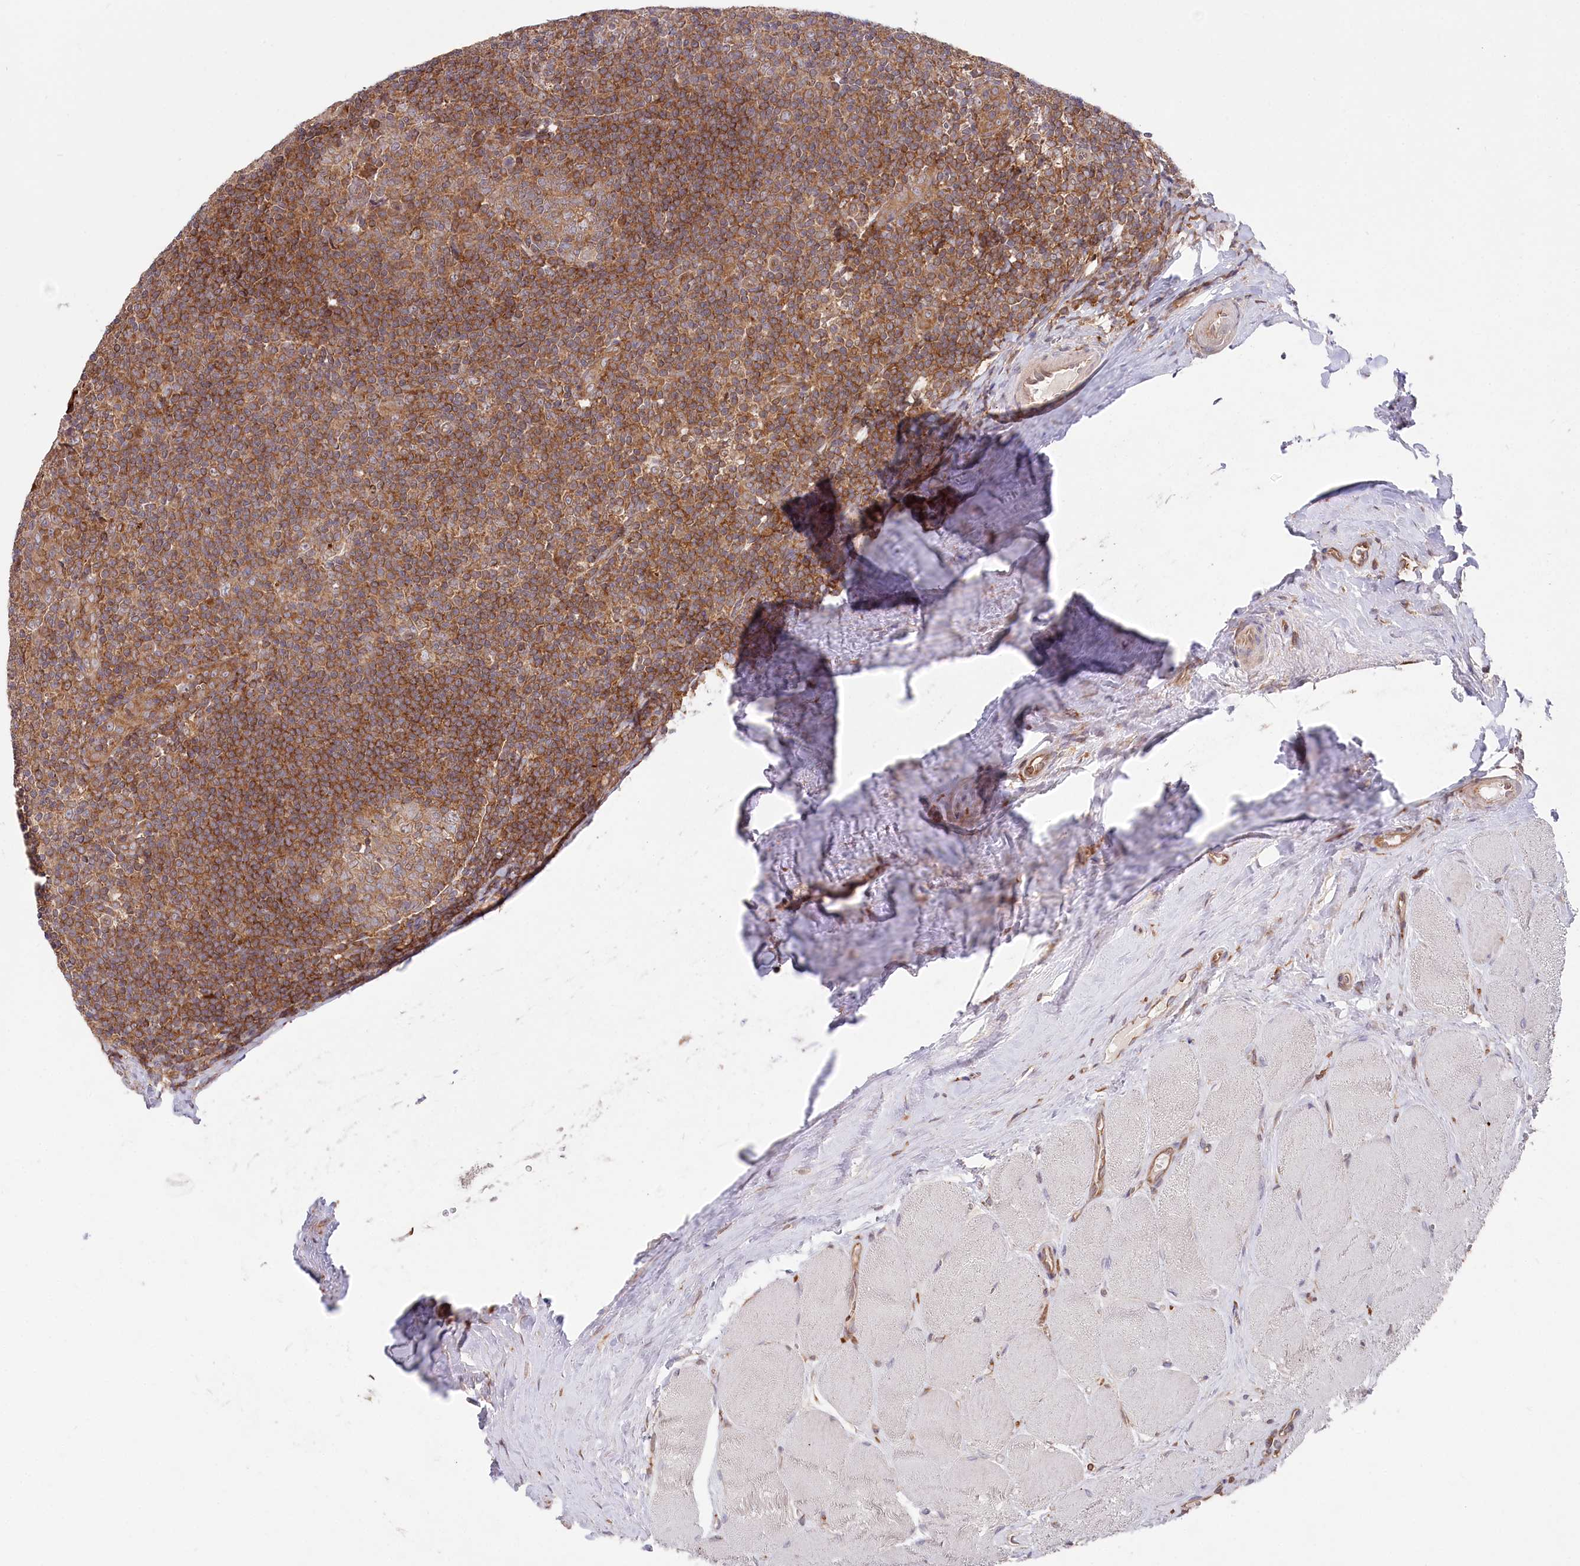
{"staining": {"intensity": "moderate", "quantity": "<25%", "location": "cytoplasmic/membranous"}, "tissue": "tonsil", "cell_type": "Germinal center cells", "image_type": "normal", "snomed": [{"axis": "morphology", "description": "Normal tissue, NOS"}, {"axis": "topography", "description": "Tonsil"}], "caption": "Moderate cytoplasmic/membranous staining for a protein is appreciated in approximately <25% of germinal center cells of normal tonsil using IHC.", "gene": "PPP1R21", "patient": {"sex": "male", "age": 27}}